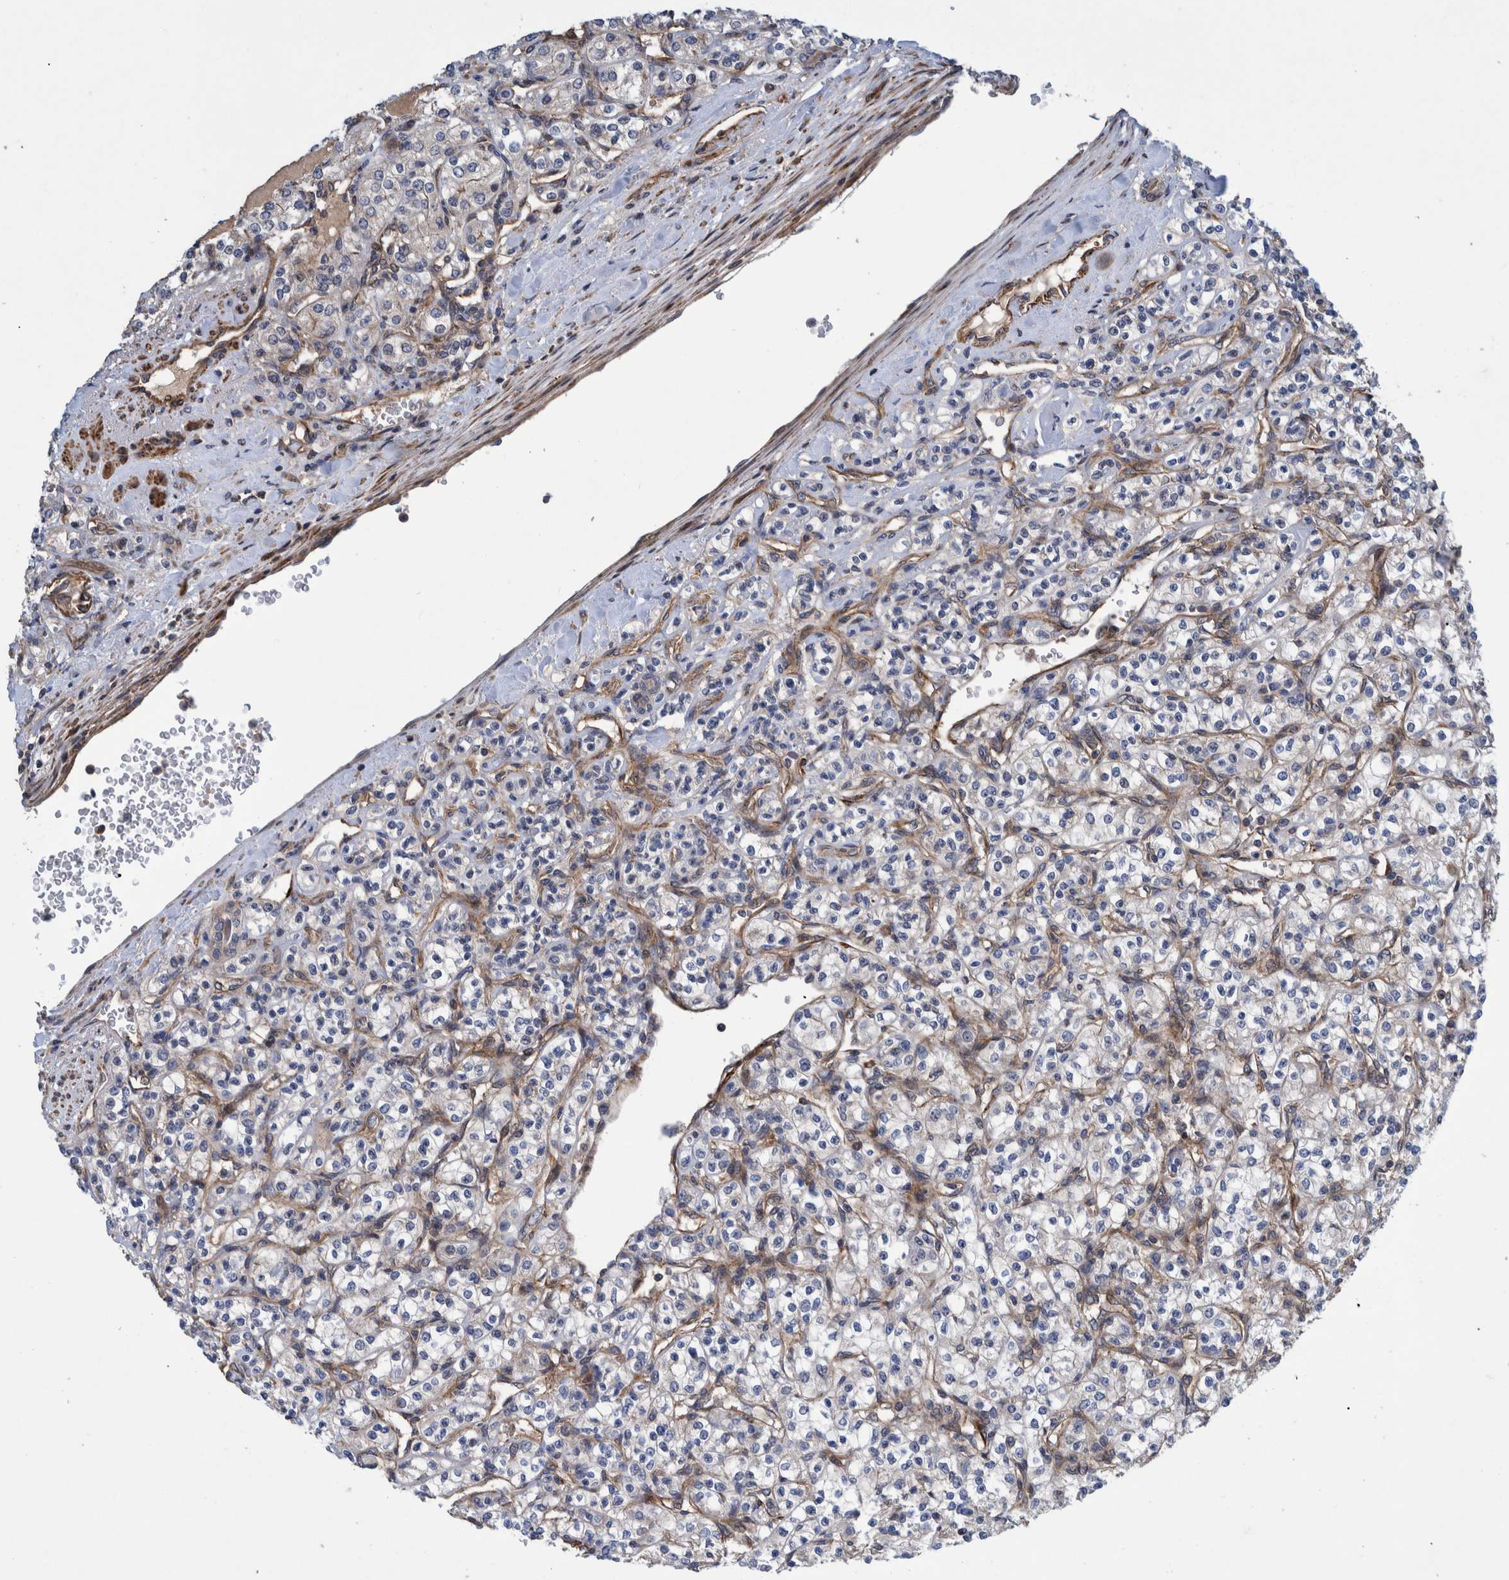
{"staining": {"intensity": "negative", "quantity": "none", "location": "none"}, "tissue": "renal cancer", "cell_type": "Tumor cells", "image_type": "cancer", "snomed": [{"axis": "morphology", "description": "Adenocarcinoma, NOS"}, {"axis": "topography", "description": "Kidney"}], "caption": "High power microscopy photomicrograph of an immunohistochemistry histopathology image of renal cancer (adenocarcinoma), revealing no significant expression in tumor cells.", "gene": "GRPEL2", "patient": {"sex": "male", "age": 77}}